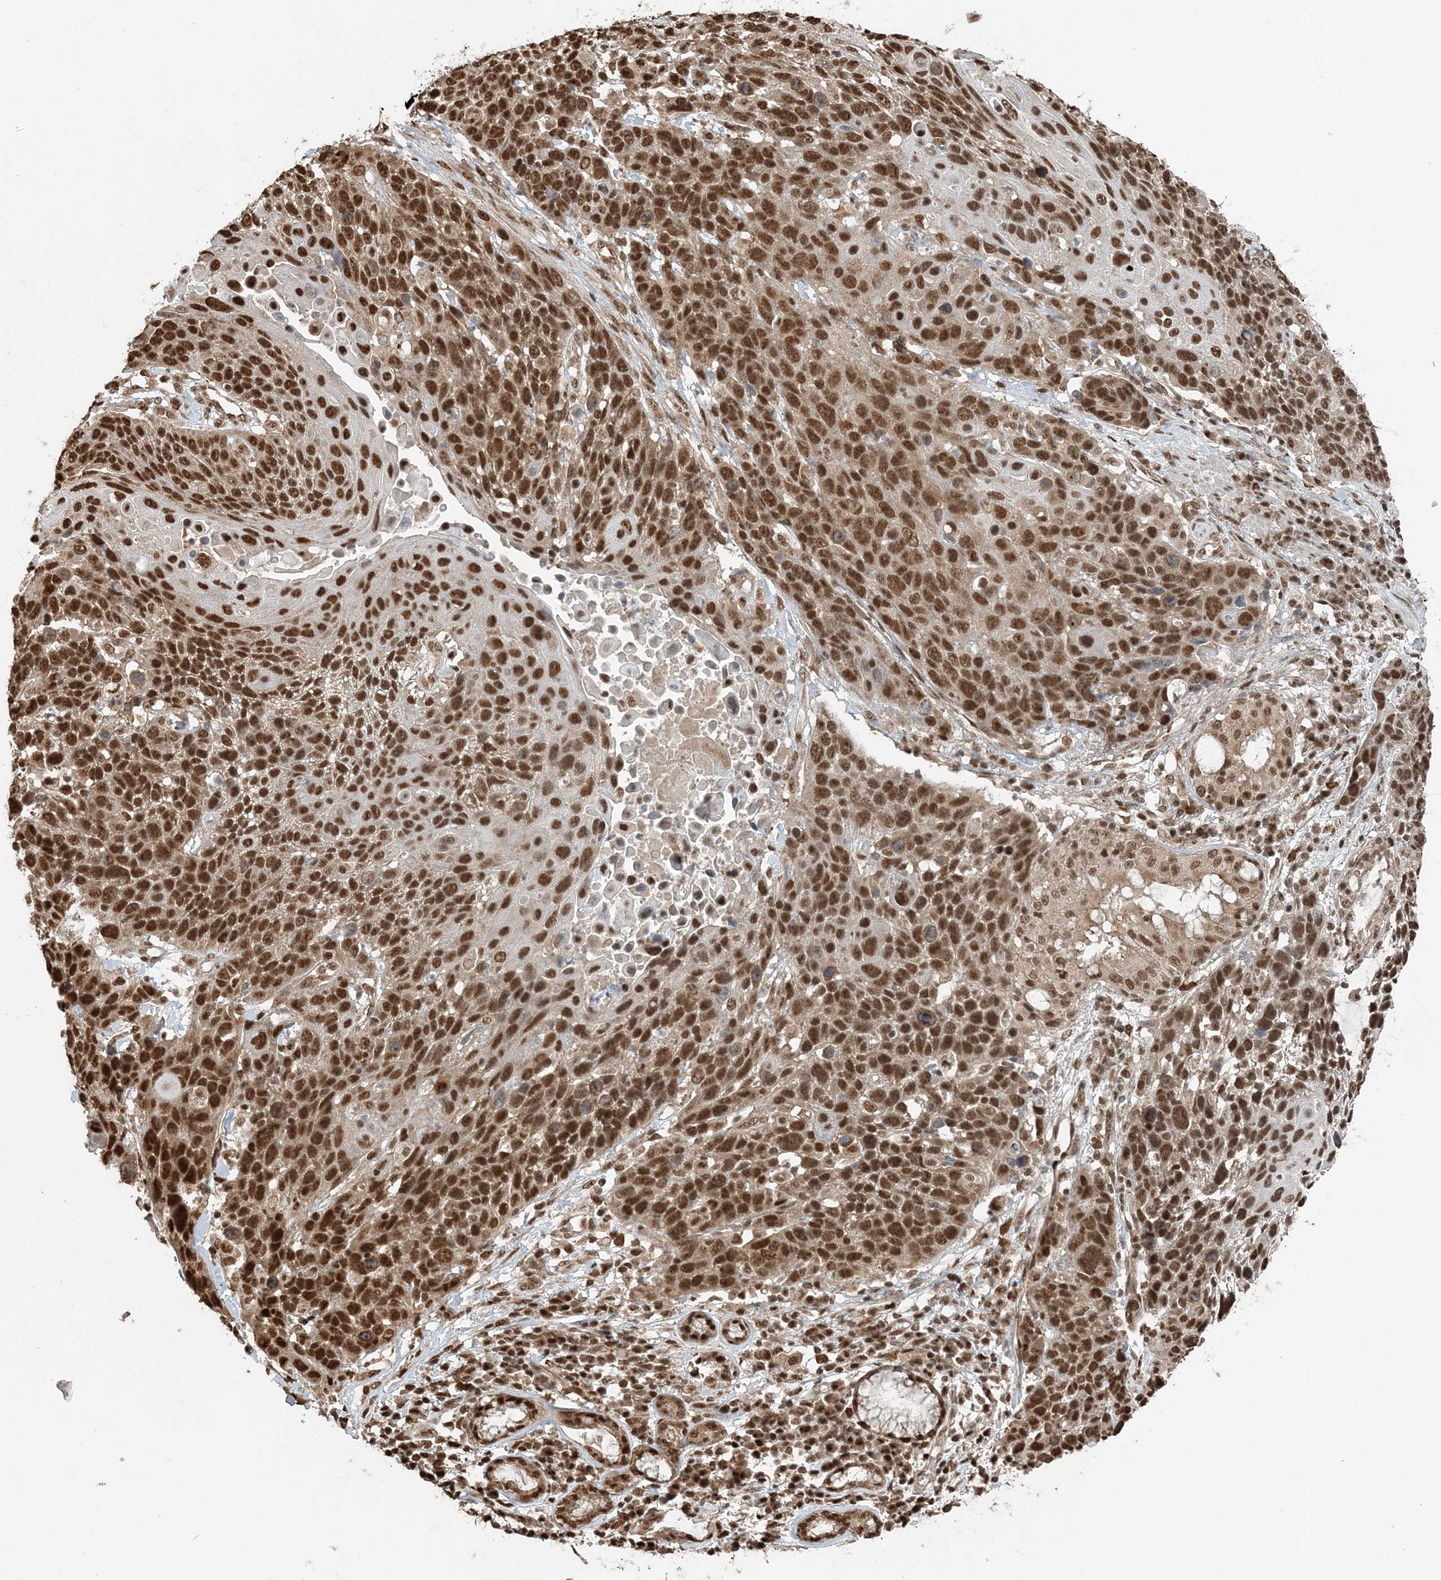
{"staining": {"intensity": "moderate", "quantity": ">75%", "location": "nuclear"}, "tissue": "lung cancer", "cell_type": "Tumor cells", "image_type": "cancer", "snomed": [{"axis": "morphology", "description": "Squamous cell carcinoma, NOS"}, {"axis": "topography", "description": "Lung"}], "caption": "An image of lung cancer (squamous cell carcinoma) stained for a protein displays moderate nuclear brown staining in tumor cells.", "gene": "ARHGAP35", "patient": {"sex": "male", "age": 66}}